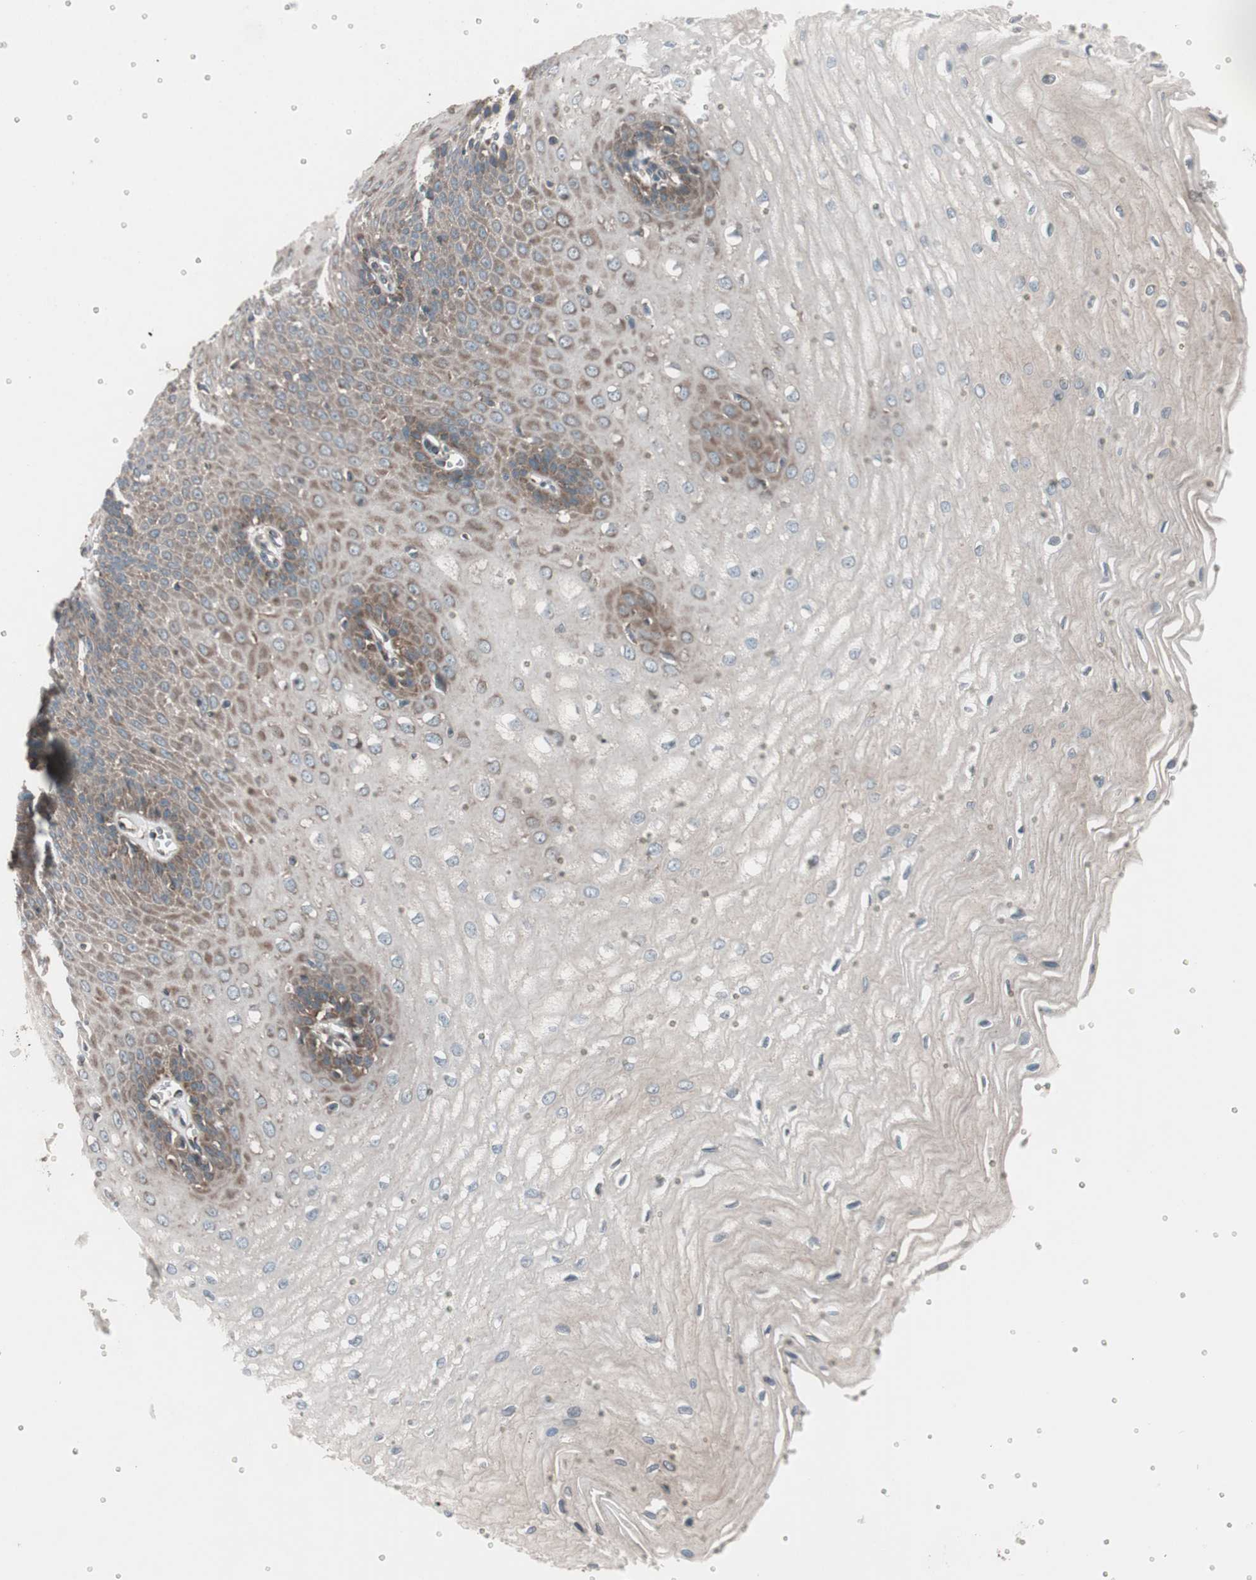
{"staining": {"intensity": "moderate", "quantity": "25%-75%", "location": "cytoplasmic/membranous"}, "tissue": "esophagus", "cell_type": "Squamous epithelial cells", "image_type": "normal", "snomed": [{"axis": "morphology", "description": "Normal tissue, NOS"}, {"axis": "morphology", "description": "Squamous cell carcinoma, NOS"}, {"axis": "topography", "description": "Esophagus"}], "caption": "Immunohistochemistry (IHC) histopathology image of unremarkable esophagus: esophagus stained using IHC reveals medium levels of moderate protein expression localized specifically in the cytoplasmic/membranous of squamous epithelial cells, appearing as a cytoplasmic/membranous brown color.", "gene": "SEC31A", "patient": {"sex": "male", "age": 65}}